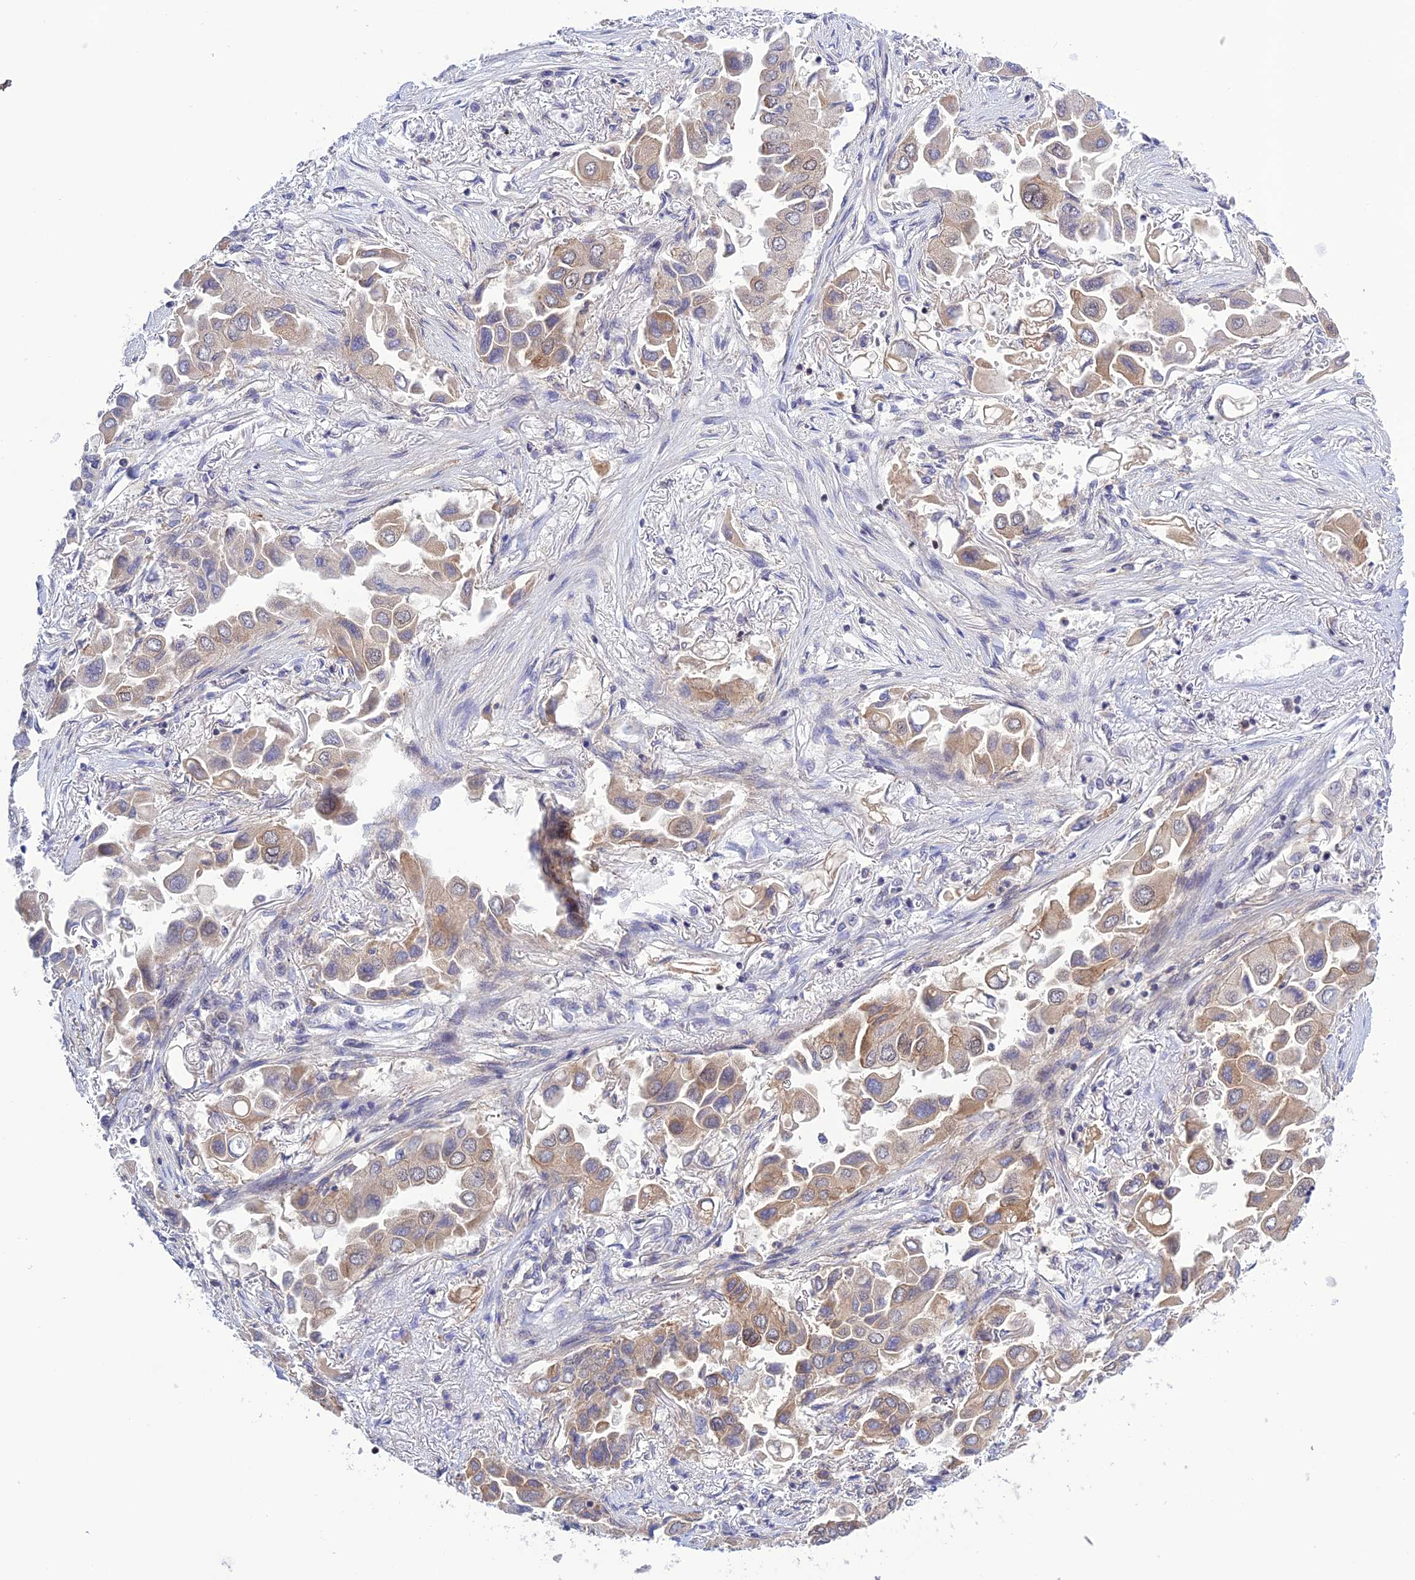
{"staining": {"intensity": "moderate", "quantity": "25%-75%", "location": "cytoplasmic/membranous"}, "tissue": "lung cancer", "cell_type": "Tumor cells", "image_type": "cancer", "snomed": [{"axis": "morphology", "description": "Adenocarcinoma, NOS"}, {"axis": "topography", "description": "Lung"}], "caption": "Protein staining by immunohistochemistry demonstrates moderate cytoplasmic/membranous positivity in about 25%-75% of tumor cells in adenocarcinoma (lung).", "gene": "TCEA1", "patient": {"sex": "female", "age": 76}}